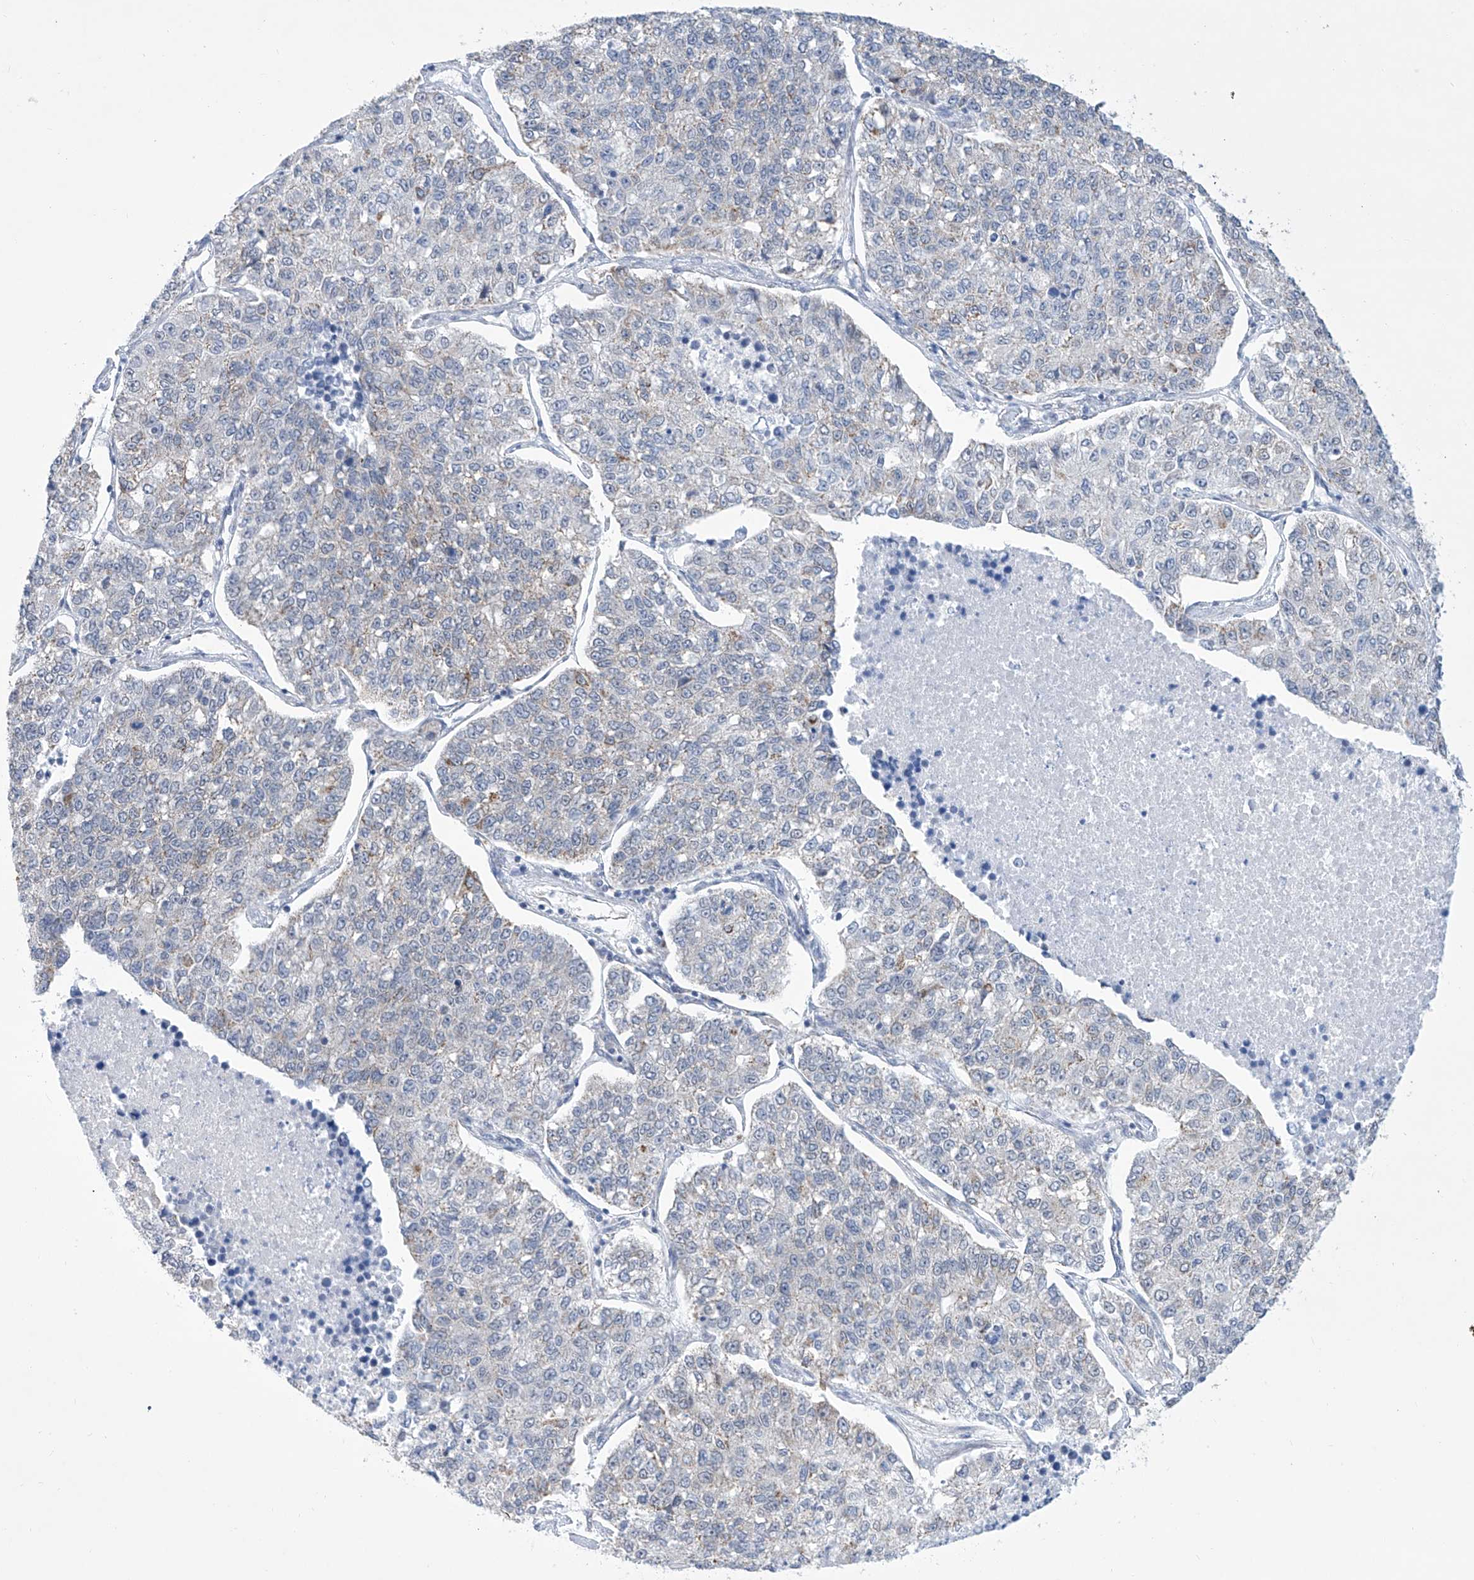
{"staining": {"intensity": "weak", "quantity": "<25%", "location": "cytoplasmic/membranous"}, "tissue": "lung cancer", "cell_type": "Tumor cells", "image_type": "cancer", "snomed": [{"axis": "morphology", "description": "Adenocarcinoma, NOS"}, {"axis": "topography", "description": "Lung"}], "caption": "Immunohistochemistry (IHC) photomicrograph of human adenocarcinoma (lung) stained for a protein (brown), which exhibits no expression in tumor cells.", "gene": "ALDH6A1", "patient": {"sex": "male", "age": 49}}